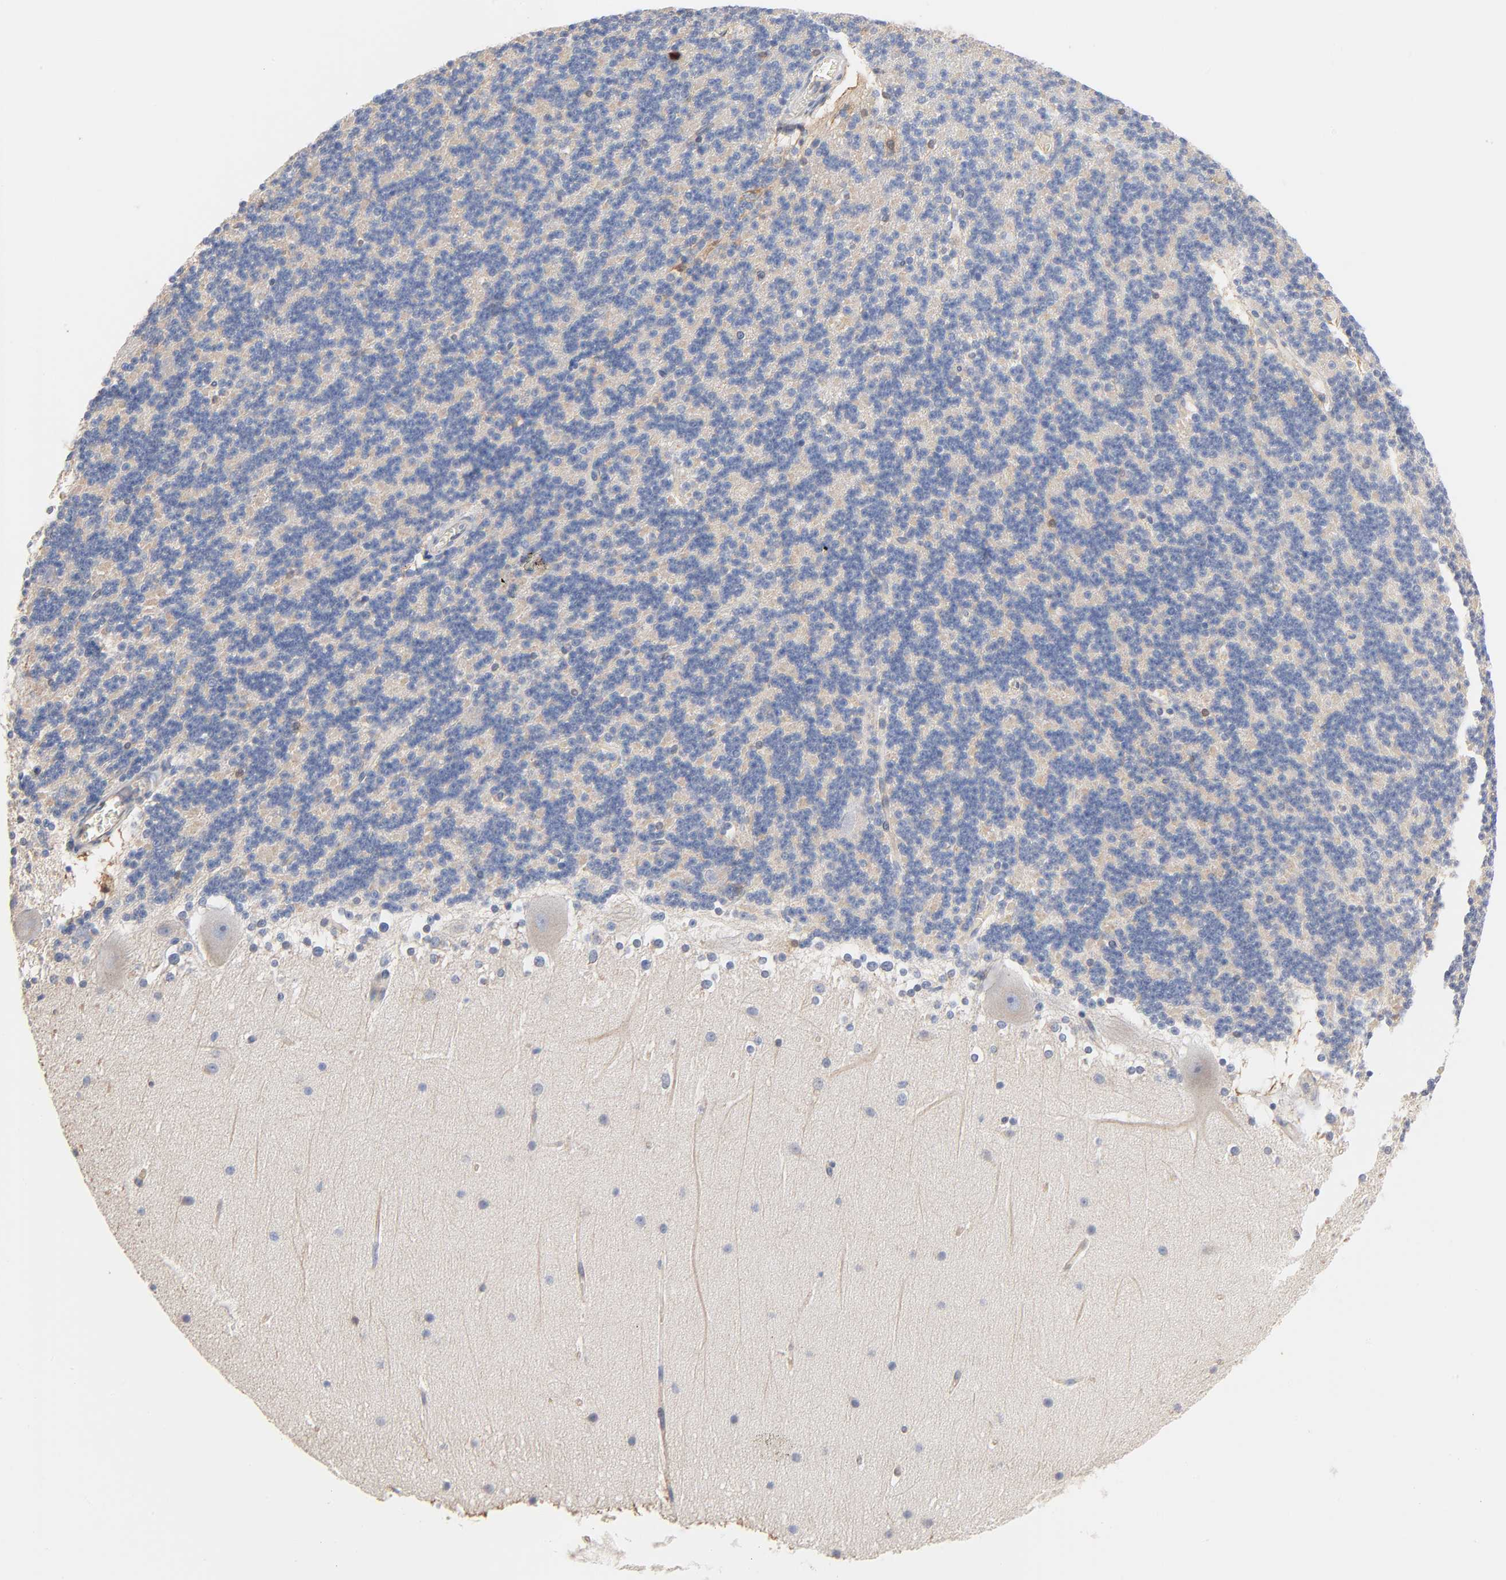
{"staining": {"intensity": "negative", "quantity": "none", "location": "none"}, "tissue": "cerebellum", "cell_type": "Cells in granular layer", "image_type": "normal", "snomed": [{"axis": "morphology", "description": "Normal tissue, NOS"}, {"axis": "topography", "description": "Cerebellum"}], "caption": "A high-resolution image shows immunohistochemistry (IHC) staining of unremarkable cerebellum, which demonstrates no significant expression in cells in granular layer. Brightfield microscopy of immunohistochemistry stained with DAB (brown) and hematoxylin (blue), captured at high magnification.", "gene": "ABCD4", "patient": {"sex": "female", "age": 19}}